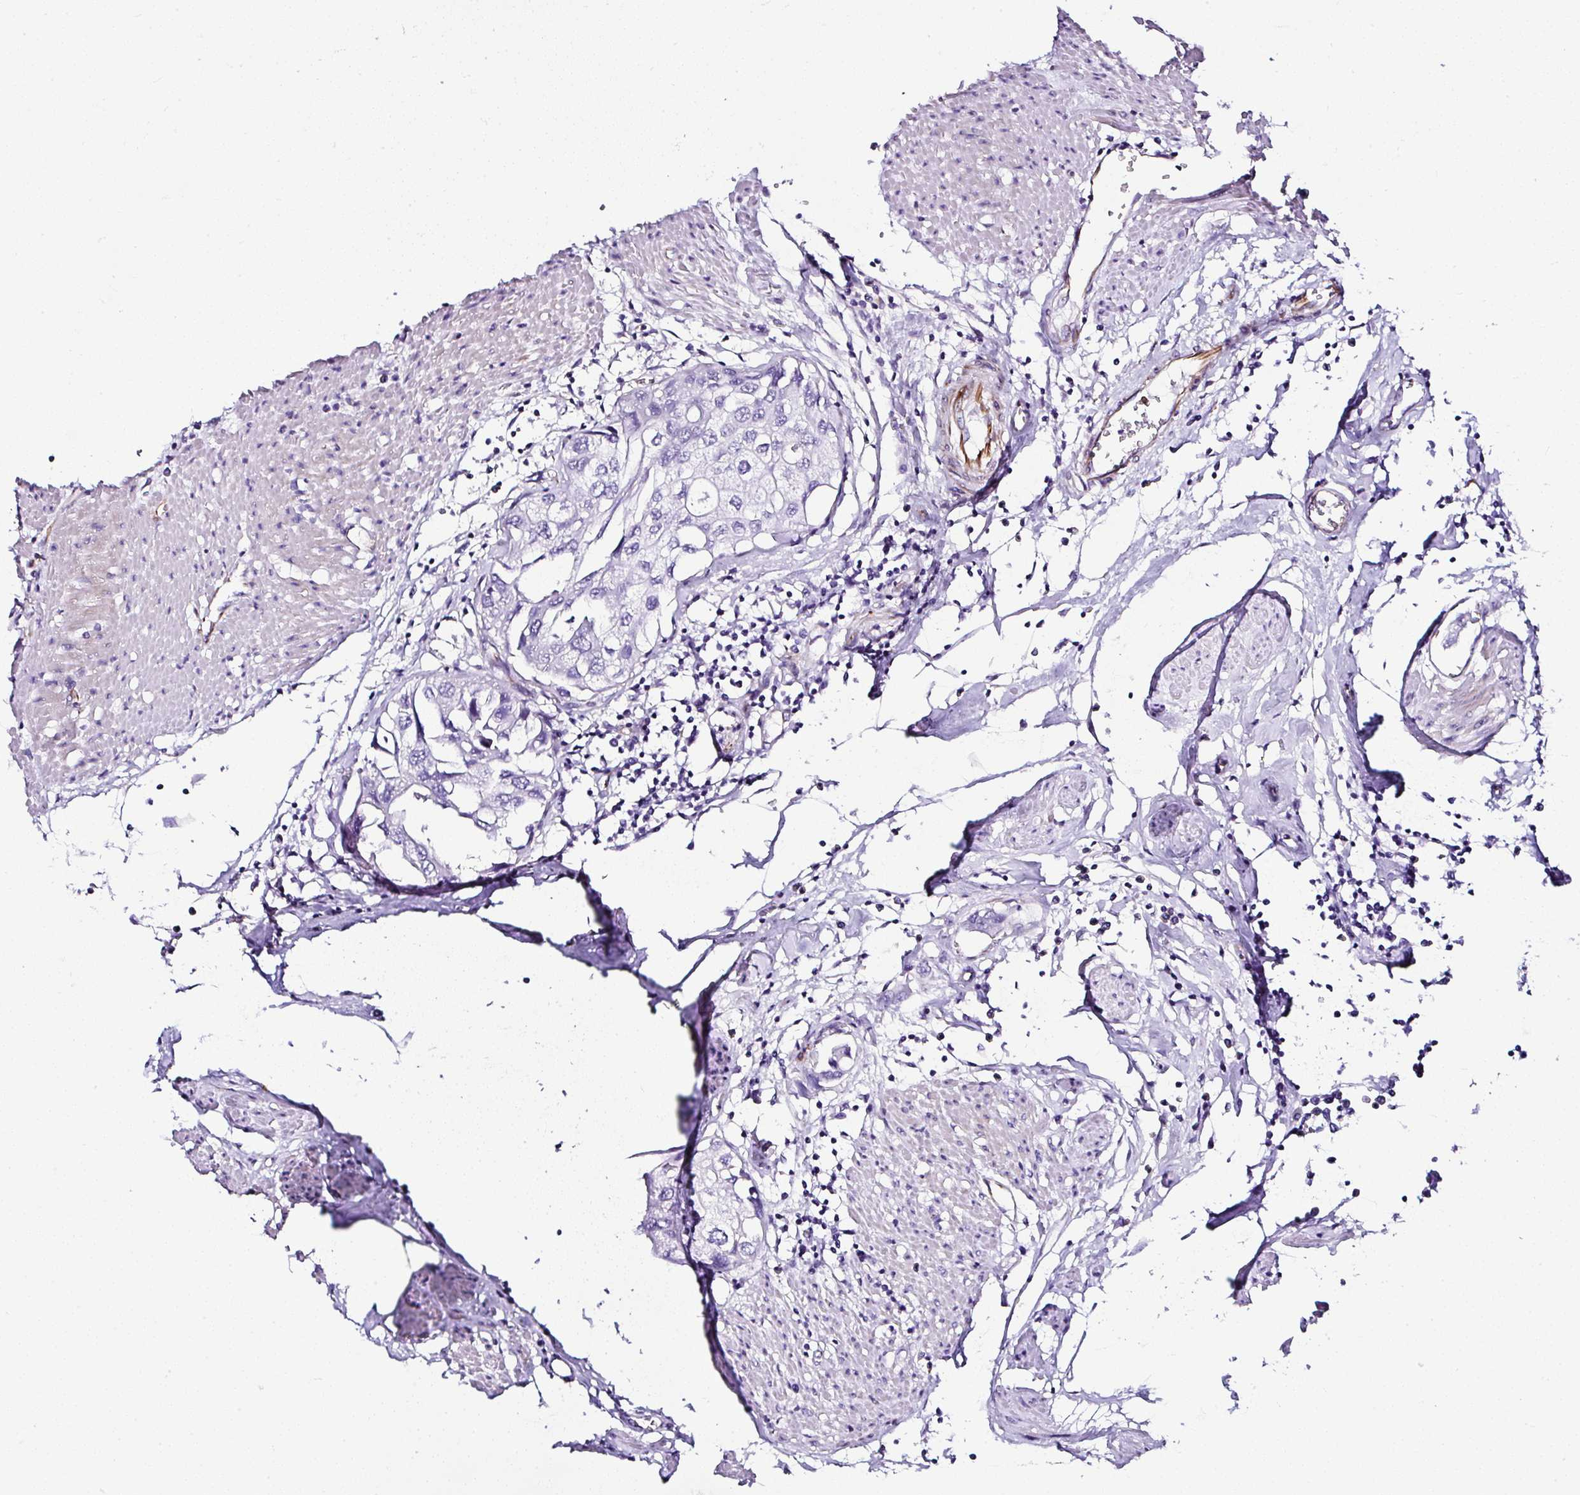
{"staining": {"intensity": "negative", "quantity": "none", "location": "none"}, "tissue": "urothelial cancer", "cell_type": "Tumor cells", "image_type": "cancer", "snomed": [{"axis": "morphology", "description": "Urothelial carcinoma, High grade"}, {"axis": "topography", "description": "Urinary bladder"}], "caption": "High magnification brightfield microscopy of urothelial carcinoma (high-grade) stained with DAB (brown) and counterstained with hematoxylin (blue): tumor cells show no significant expression.", "gene": "DEPDC5", "patient": {"sex": "male", "age": 64}}